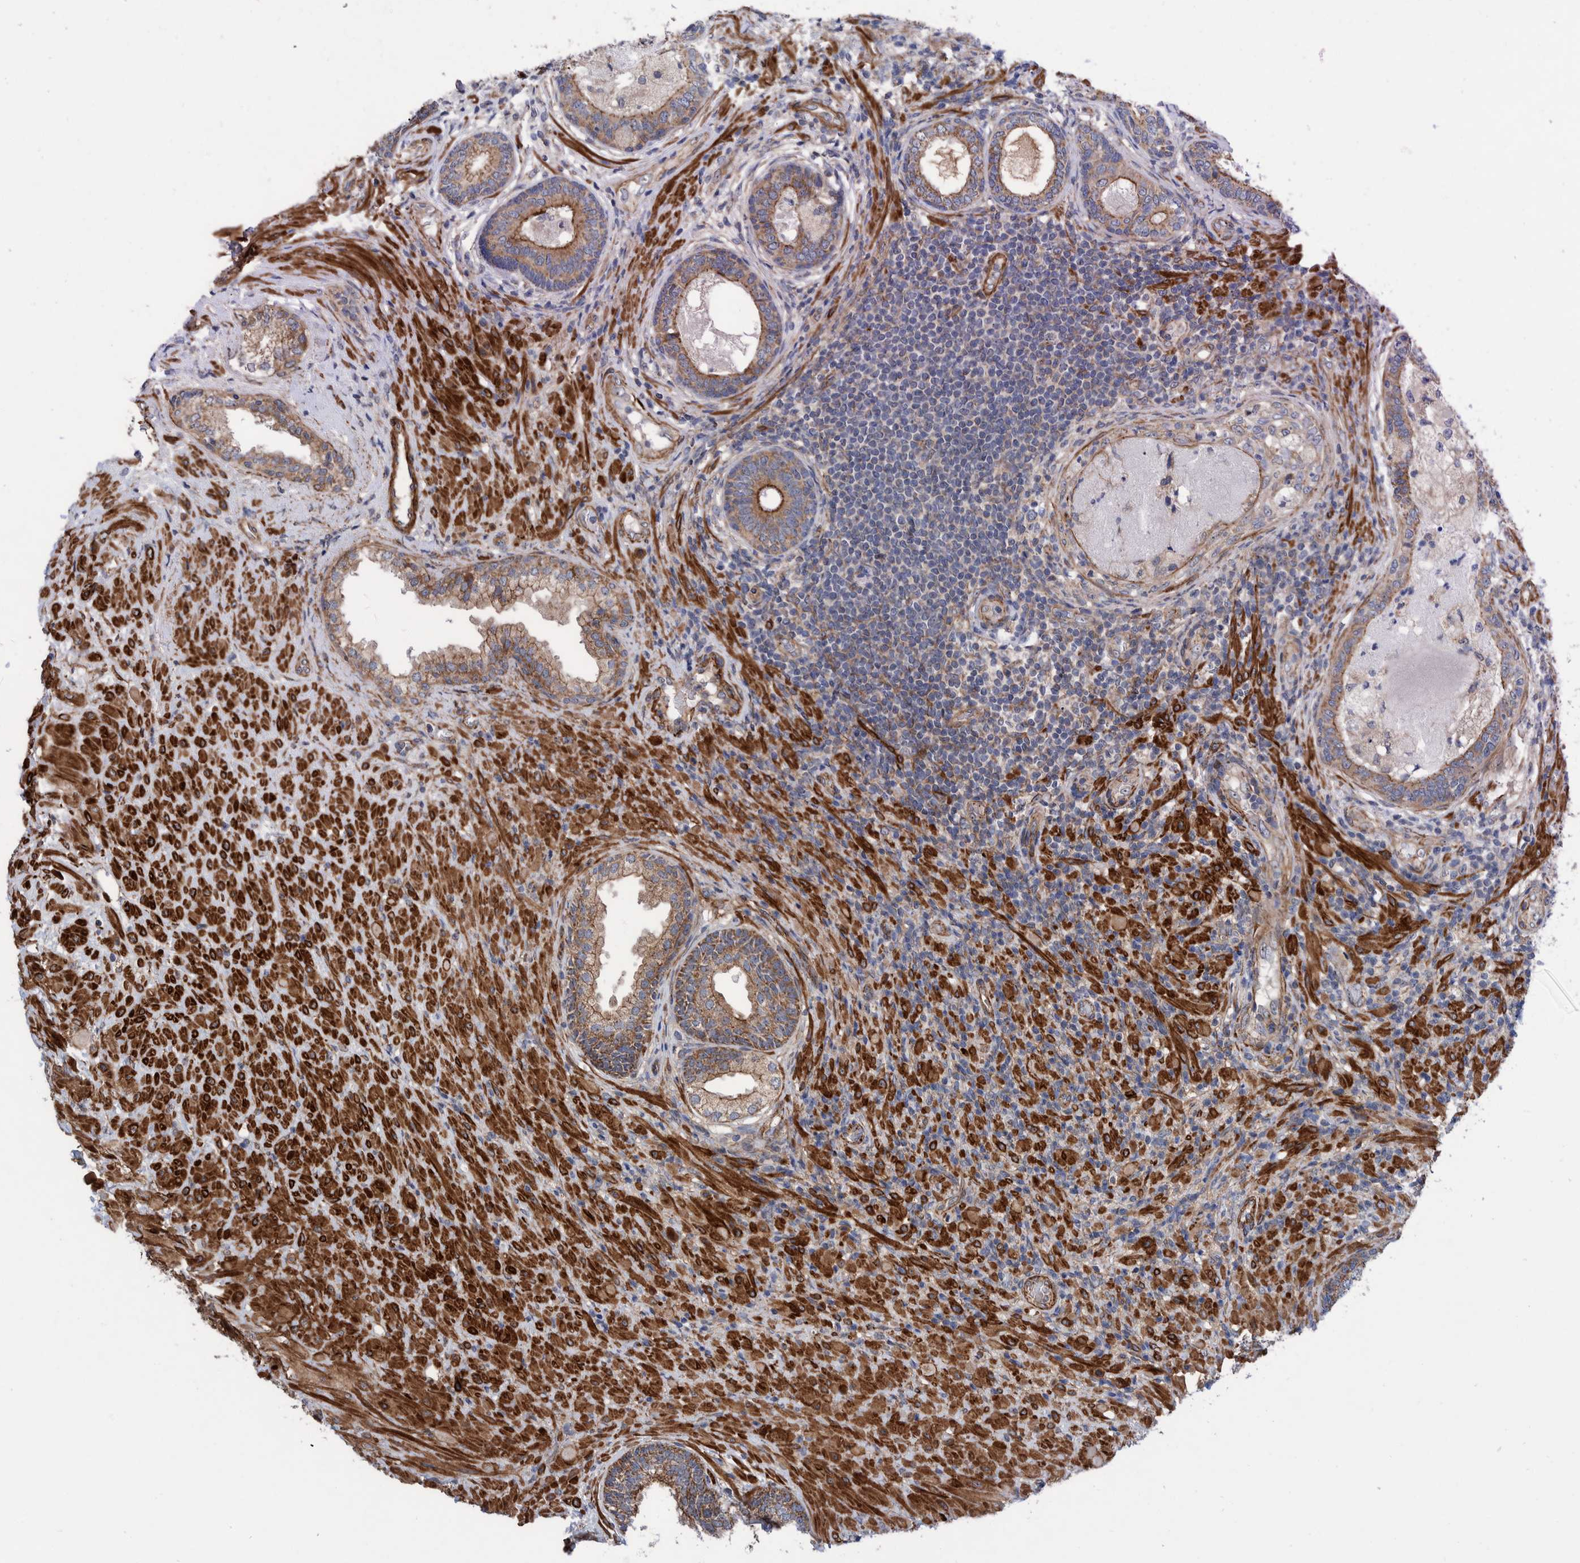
{"staining": {"intensity": "weak", "quantity": ">75%", "location": "cytoplasmic/membranous"}, "tissue": "prostate", "cell_type": "Glandular cells", "image_type": "normal", "snomed": [{"axis": "morphology", "description": "Normal tissue, NOS"}, {"axis": "topography", "description": "Prostate"}], "caption": "This histopathology image shows IHC staining of normal human prostate, with low weak cytoplasmic/membranous expression in approximately >75% of glandular cells.", "gene": "ENSG00000262660", "patient": {"sex": "male", "age": 76}}